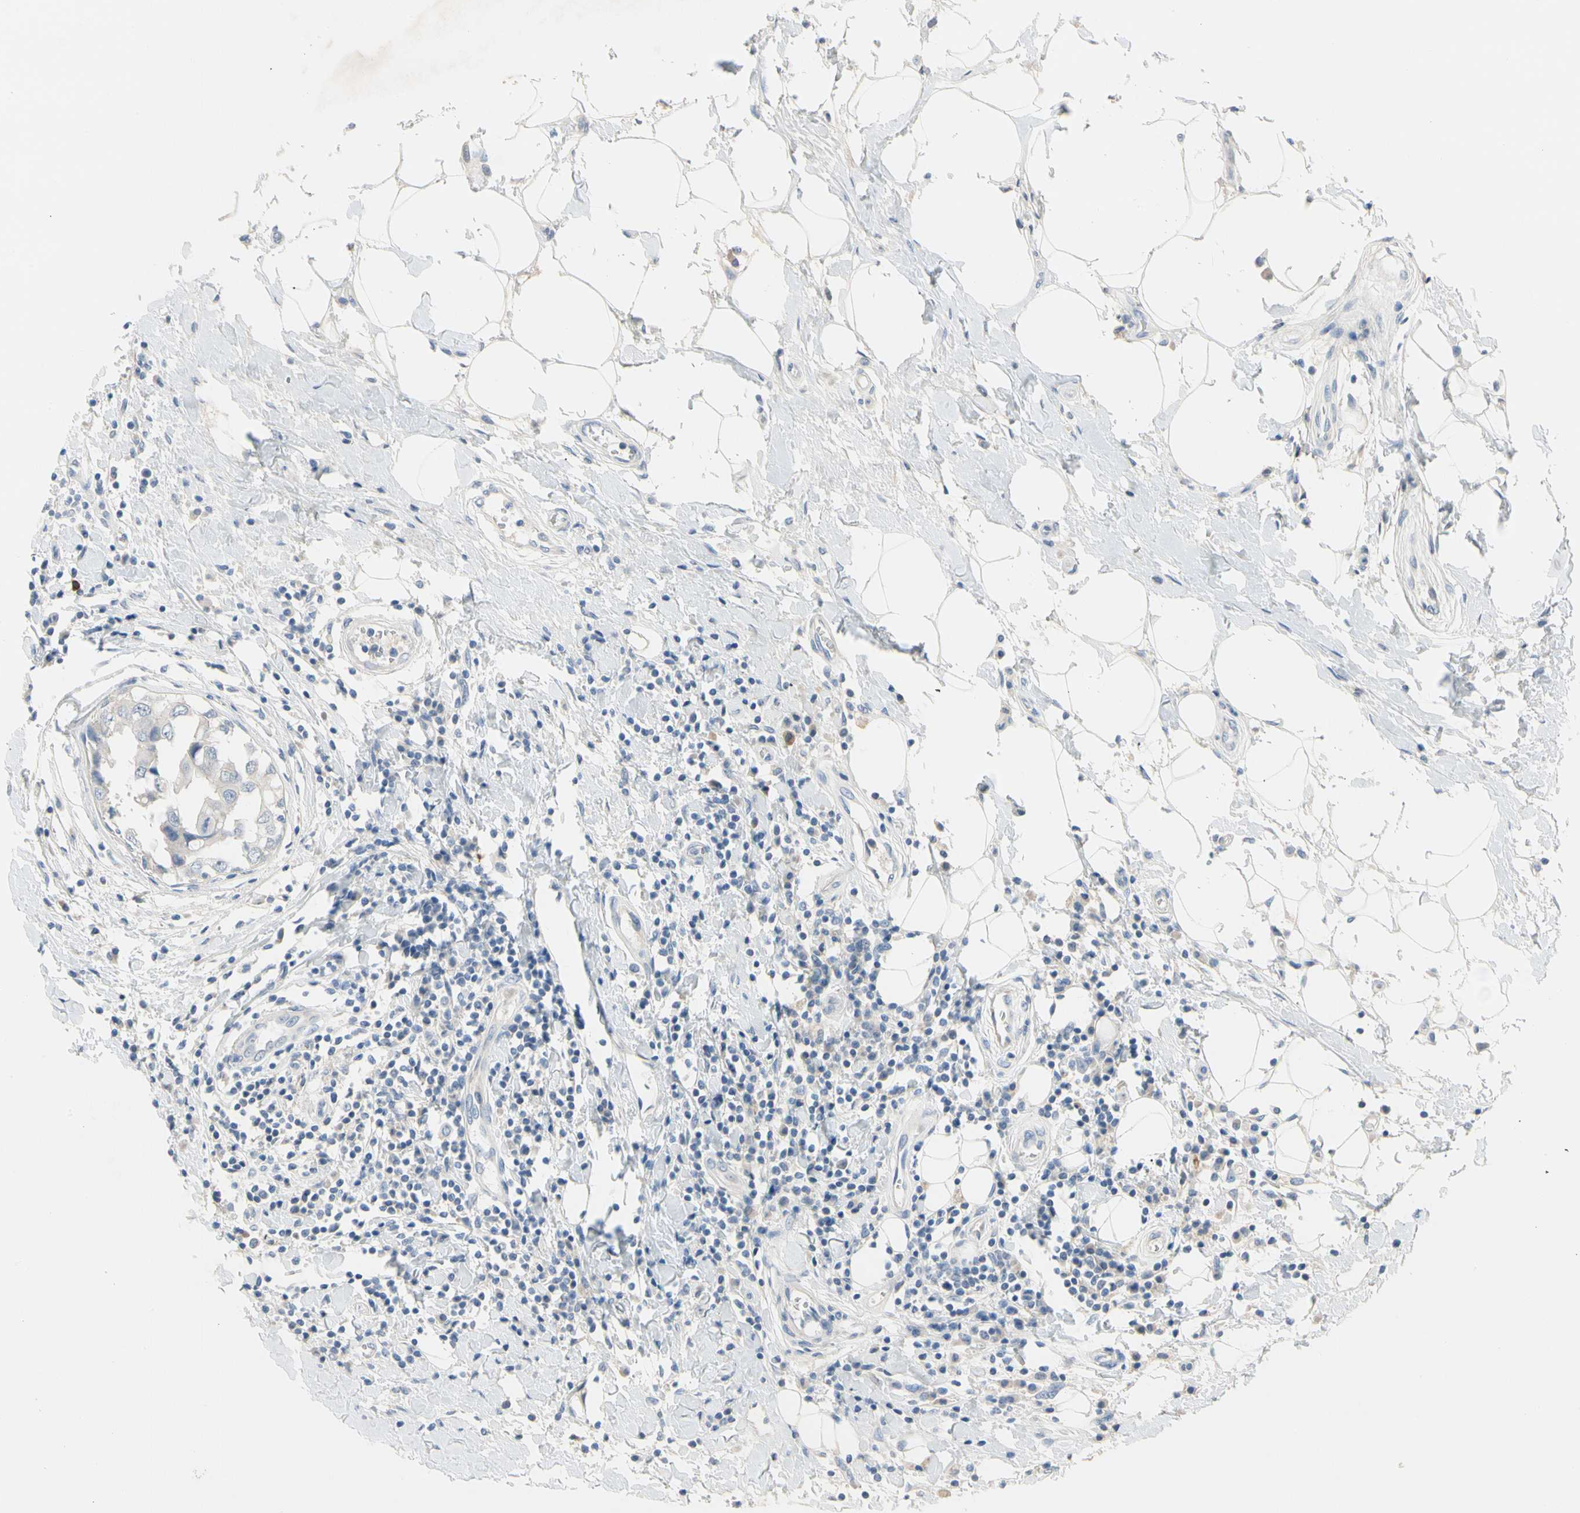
{"staining": {"intensity": "negative", "quantity": "none", "location": "none"}, "tissue": "breast cancer", "cell_type": "Tumor cells", "image_type": "cancer", "snomed": [{"axis": "morphology", "description": "Duct carcinoma"}, {"axis": "topography", "description": "Breast"}], "caption": "DAB immunohistochemical staining of human breast cancer displays no significant positivity in tumor cells. The staining was performed using DAB to visualize the protein expression in brown, while the nuclei were stained in blue with hematoxylin (Magnification: 20x).", "gene": "MARK1", "patient": {"sex": "female", "age": 27}}